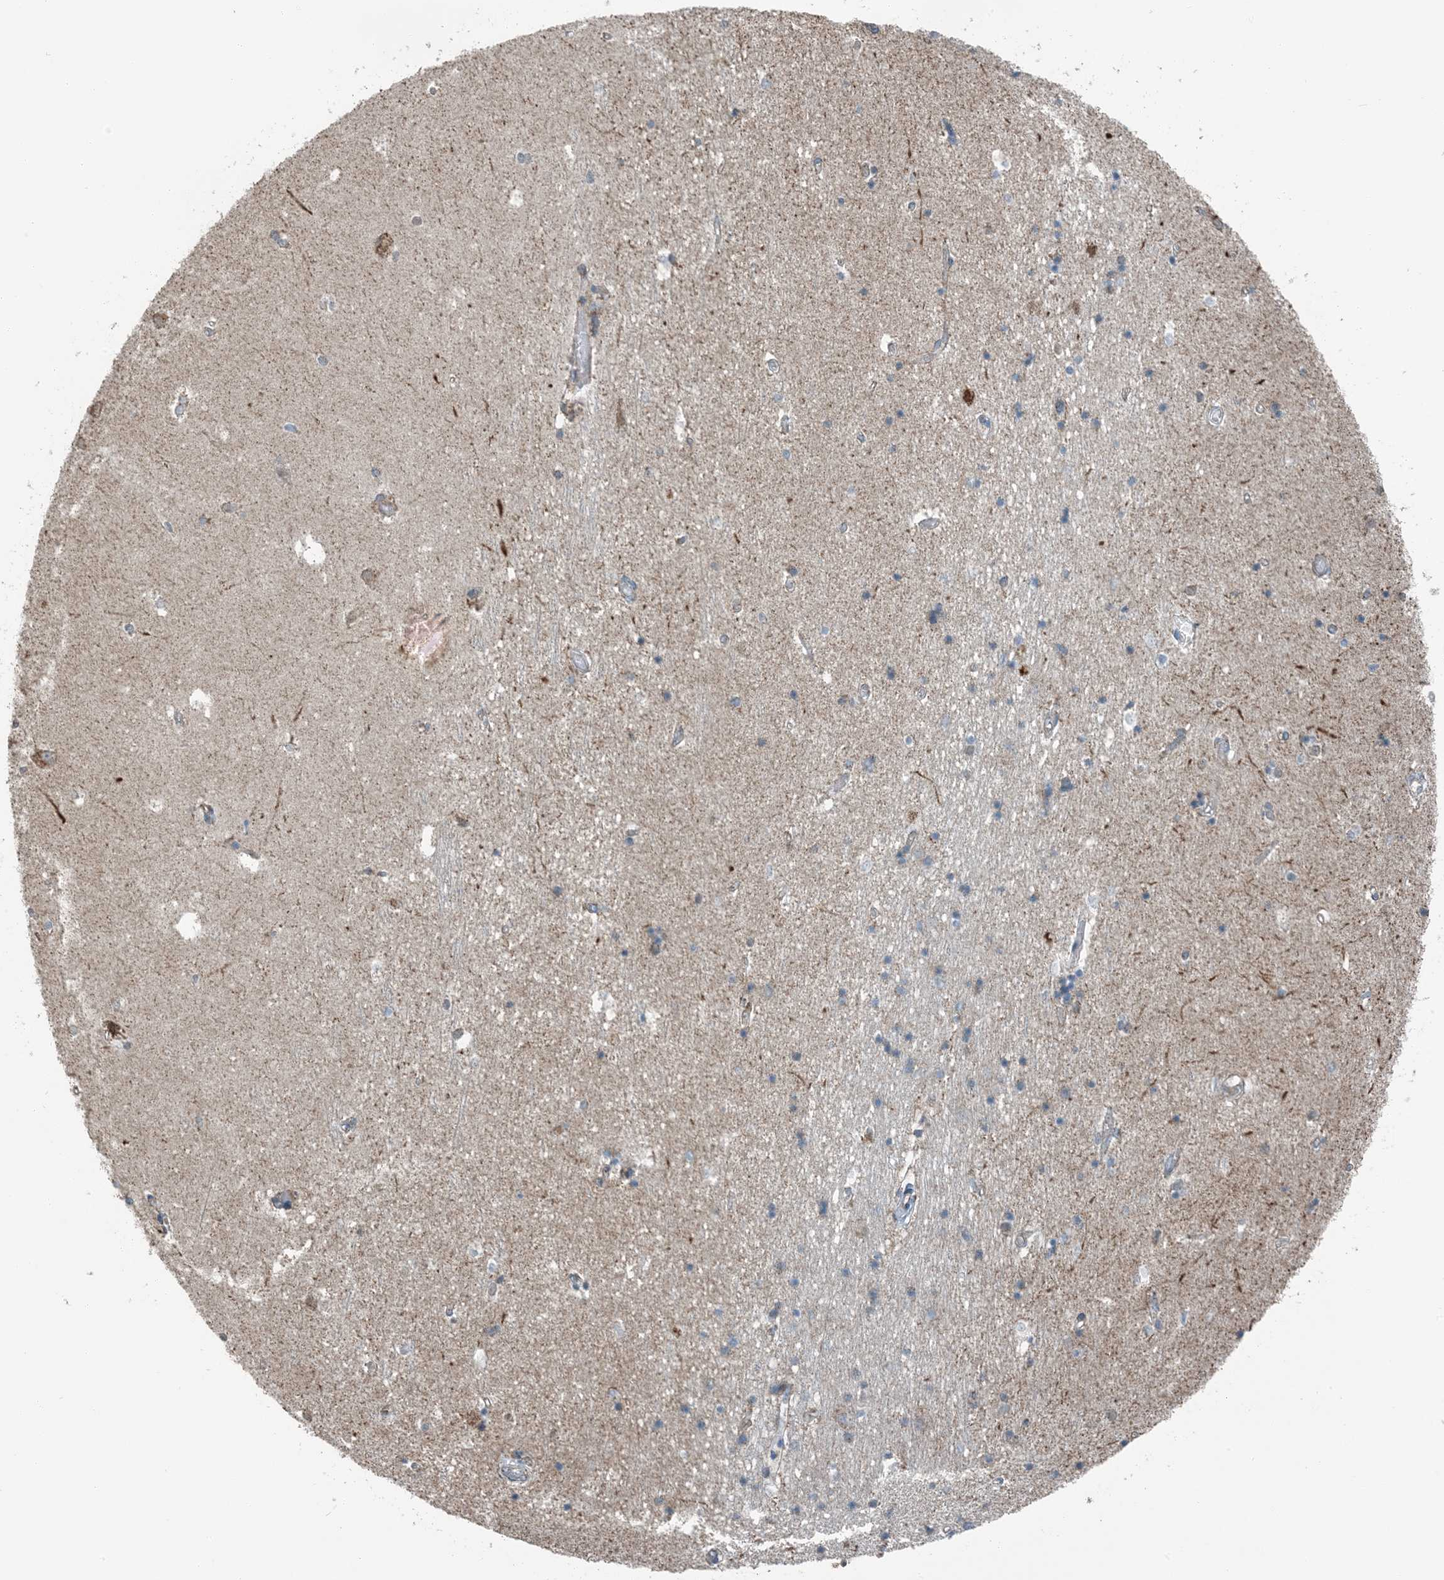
{"staining": {"intensity": "negative", "quantity": "none", "location": "none"}, "tissue": "hippocampus", "cell_type": "Glial cells", "image_type": "normal", "snomed": [{"axis": "morphology", "description": "Normal tissue, NOS"}, {"axis": "topography", "description": "Hippocampus"}], "caption": "Immunohistochemistry micrograph of unremarkable hippocampus: human hippocampus stained with DAB (3,3'-diaminobenzidine) exhibits no significant protein staining in glial cells.", "gene": "PILRB", "patient": {"sex": "male", "age": 45}}